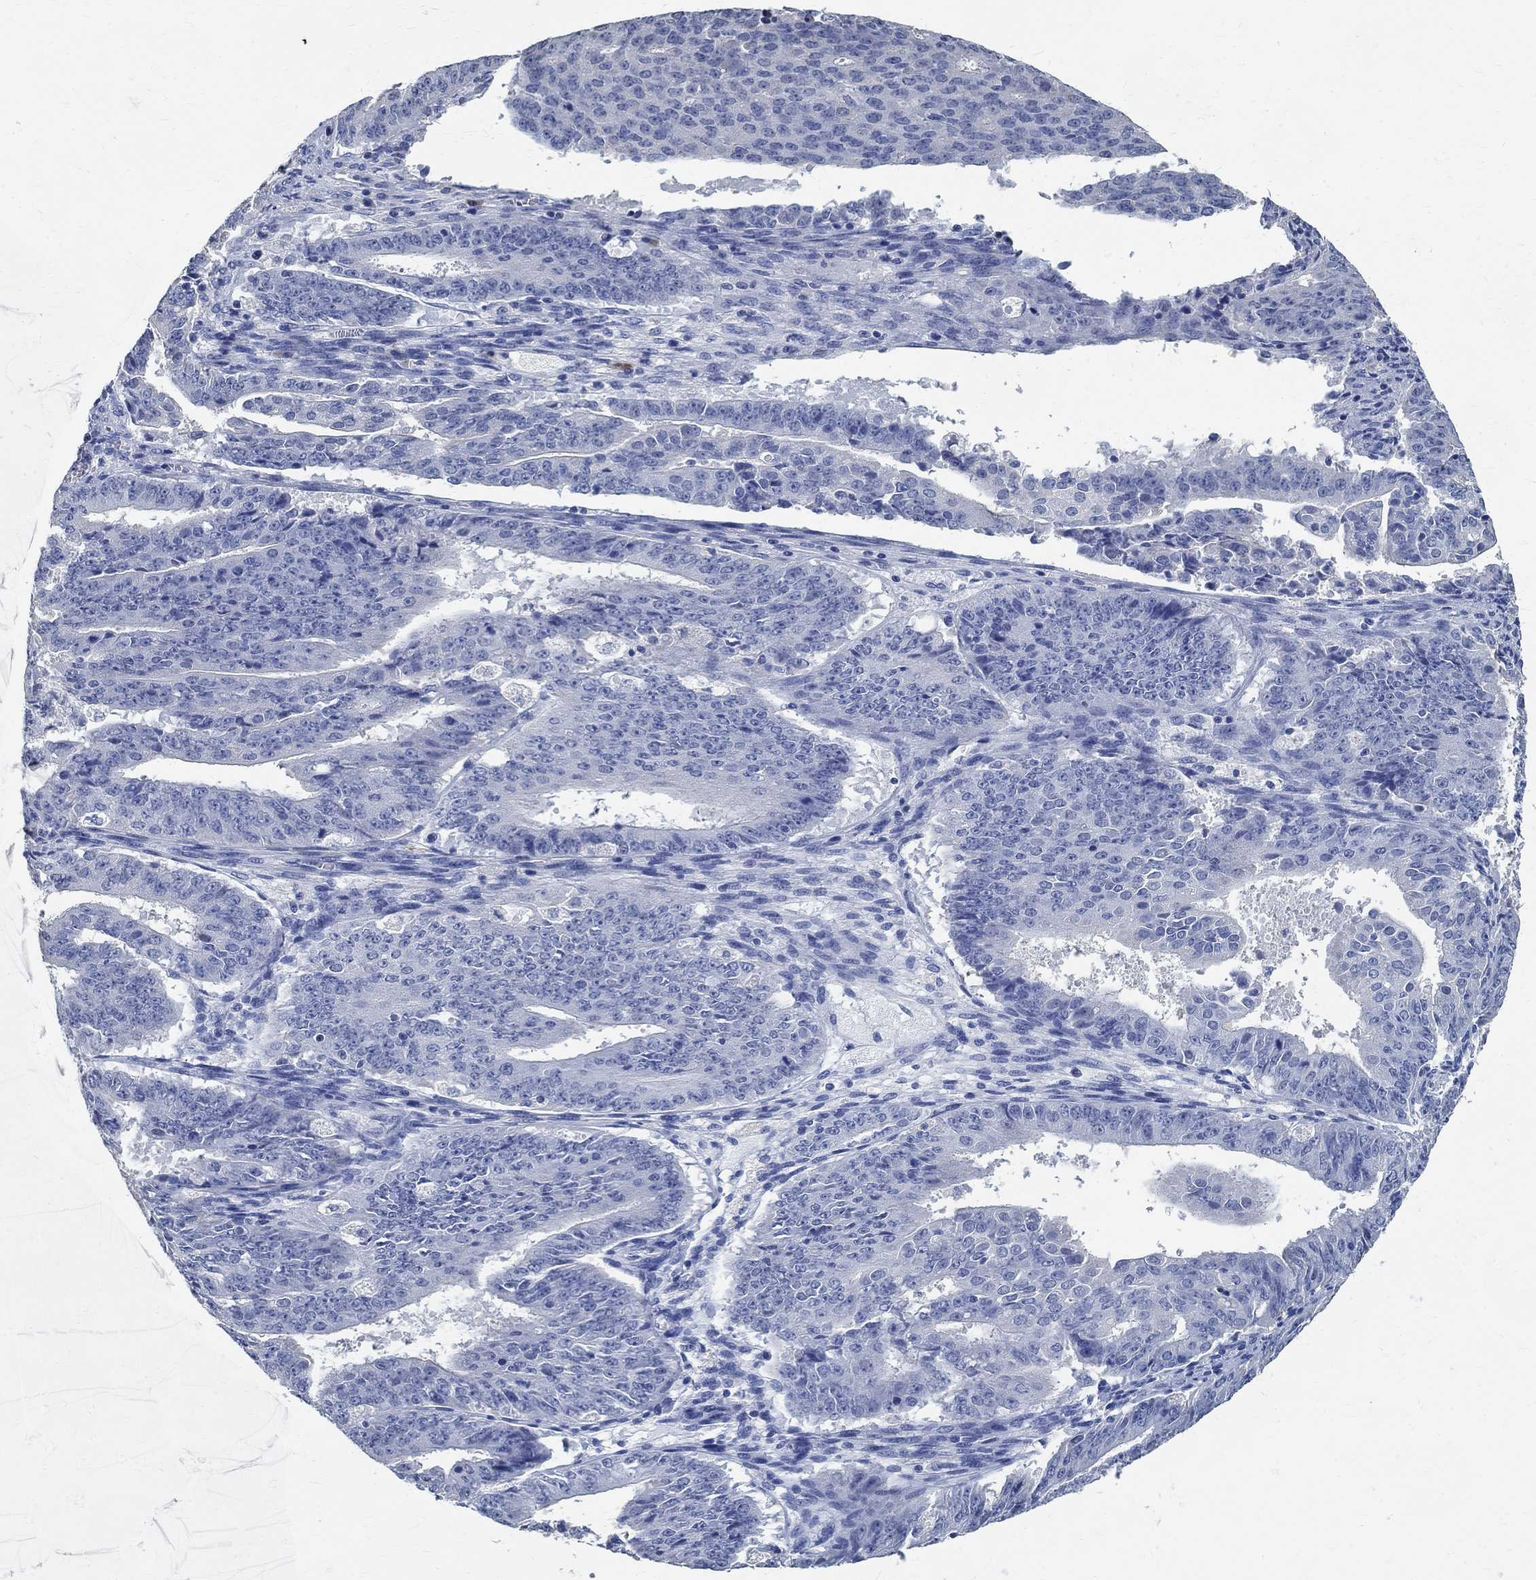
{"staining": {"intensity": "negative", "quantity": "none", "location": "none"}, "tissue": "ovarian cancer", "cell_type": "Tumor cells", "image_type": "cancer", "snomed": [{"axis": "morphology", "description": "Carcinoma, endometroid"}, {"axis": "topography", "description": "Ovary"}], "caption": "This is an IHC histopathology image of ovarian endometroid carcinoma. There is no positivity in tumor cells.", "gene": "PRX", "patient": {"sex": "female", "age": 42}}